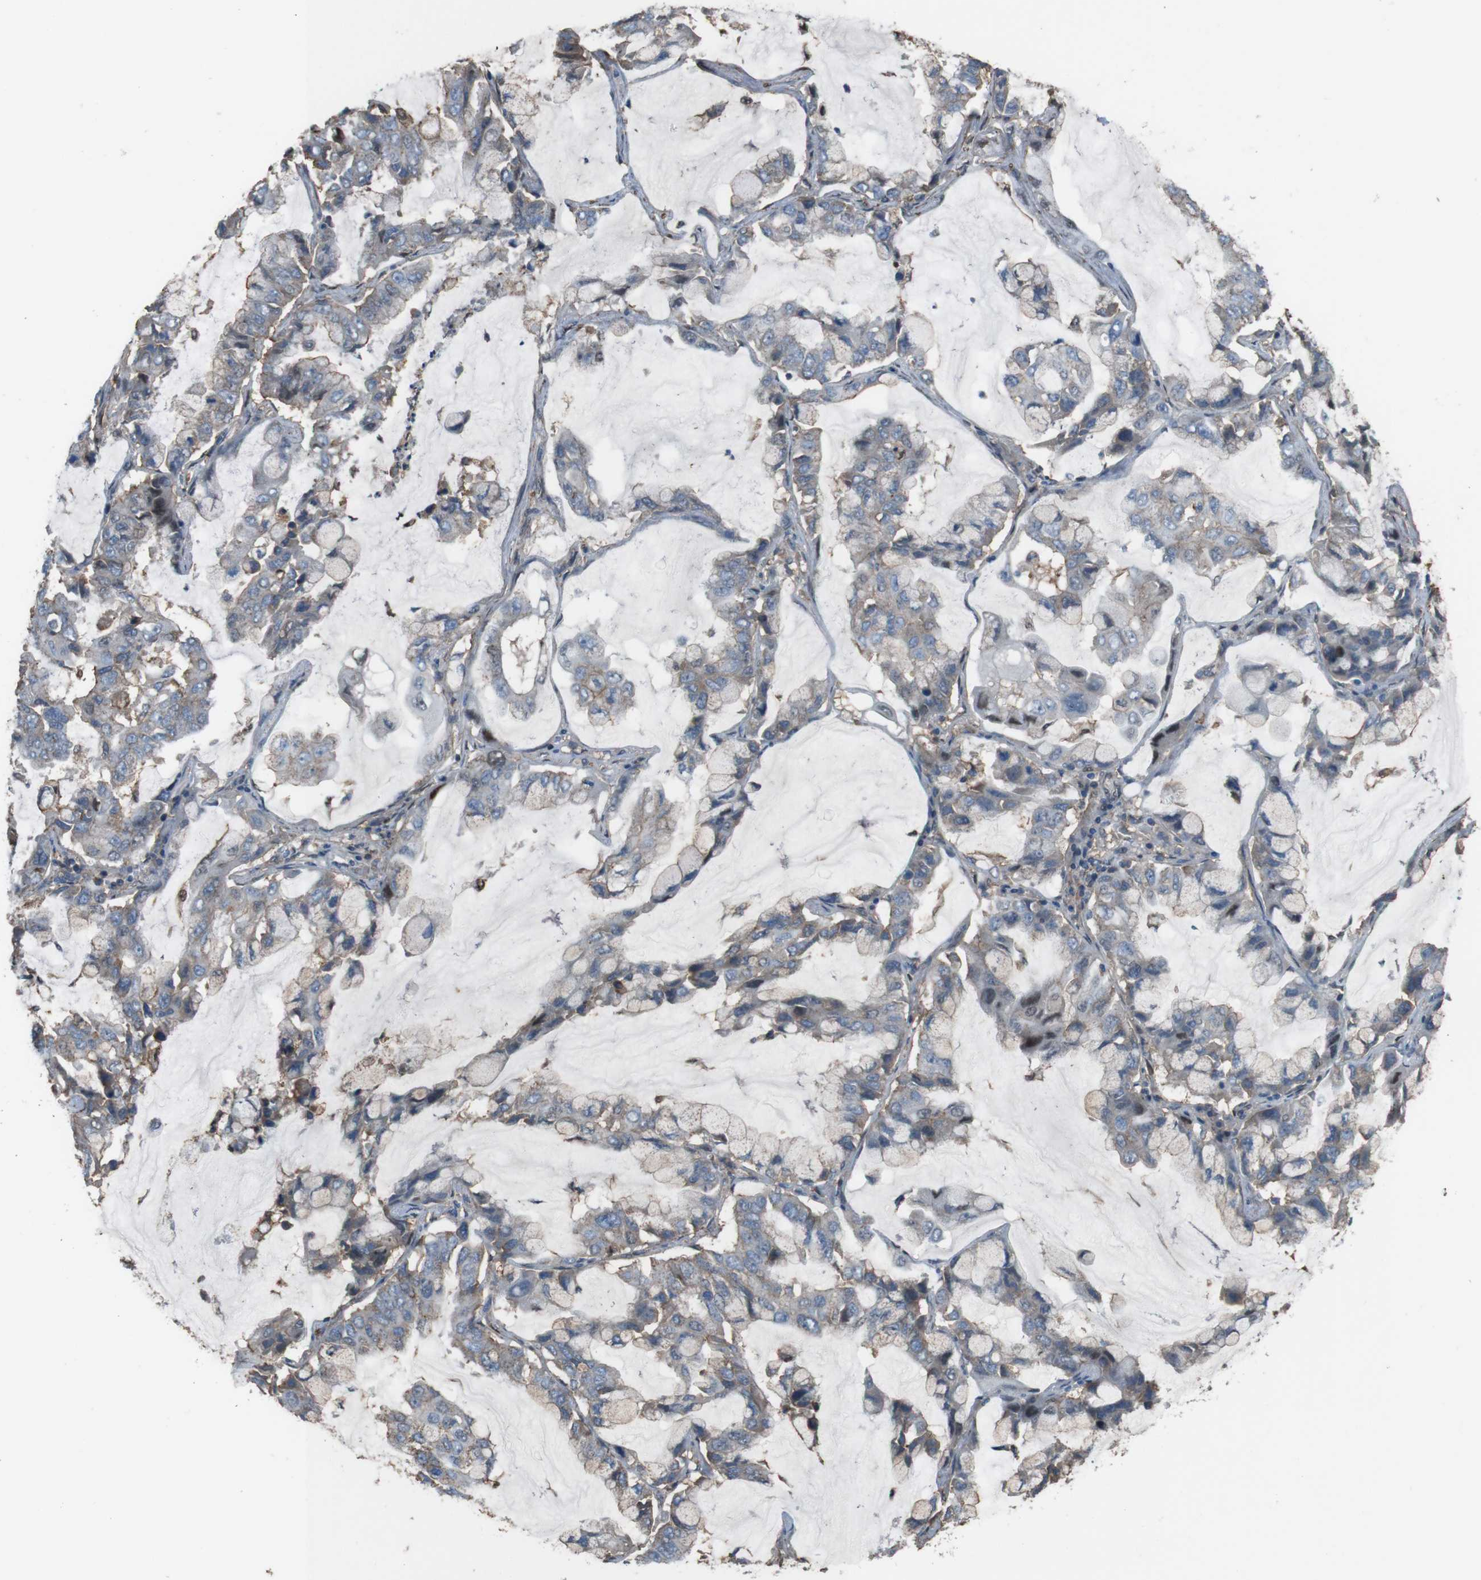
{"staining": {"intensity": "weak", "quantity": "<25%", "location": "cytoplasmic/membranous"}, "tissue": "lung cancer", "cell_type": "Tumor cells", "image_type": "cancer", "snomed": [{"axis": "morphology", "description": "Adenocarcinoma, NOS"}, {"axis": "topography", "description": "Lung"}], "caption": "Tumor cells are negative for protein expression in human lung adenocarcinoma.", "gene": "ATP2B1", "patient": {"sex": "male", "age": 64}}